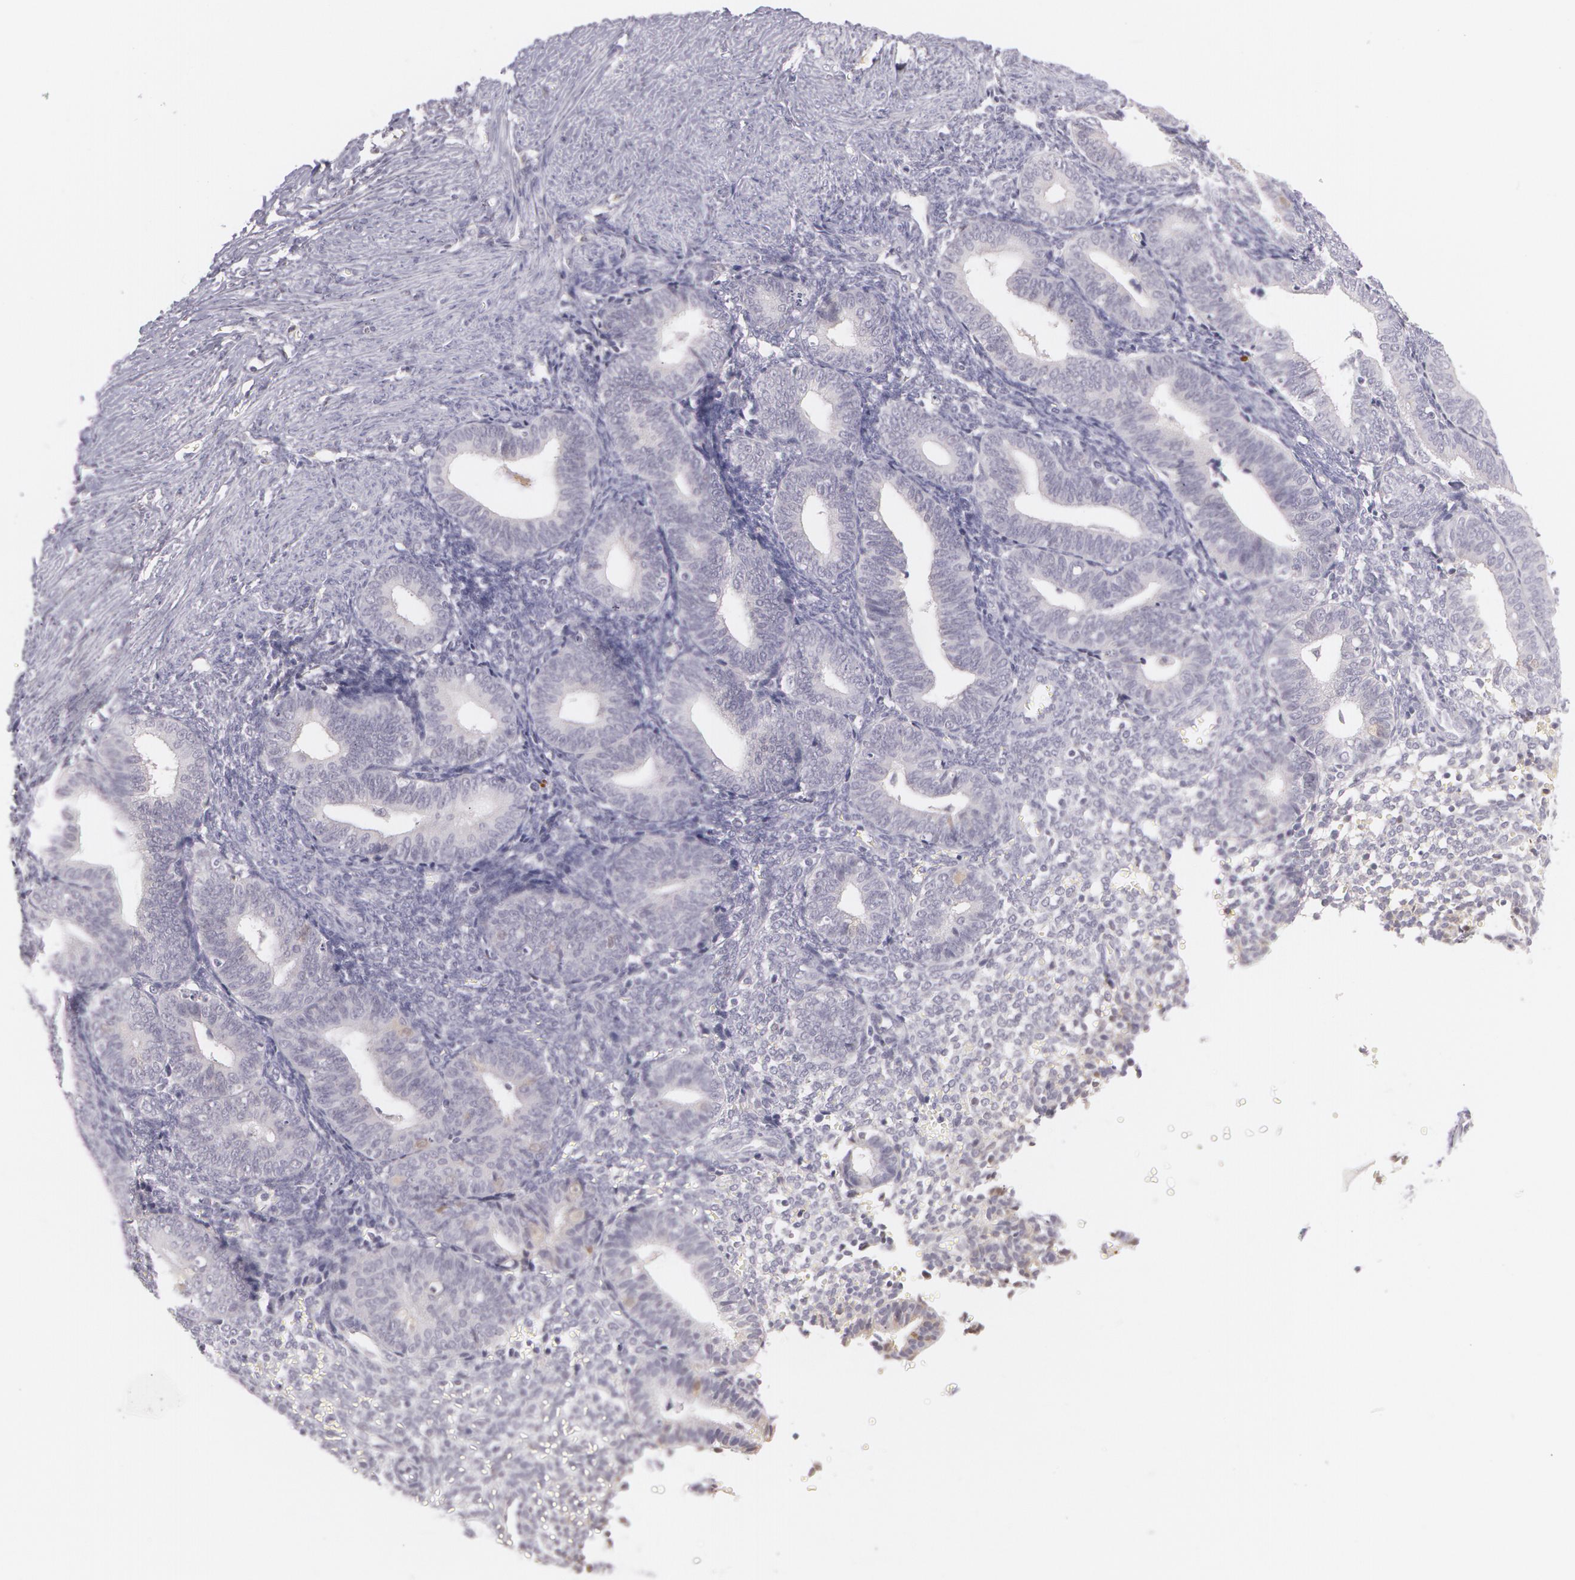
{"staining": {"intensity": "negative", "quantity": "none", "location": "none"}, "tissue": "endometrium", "cell_type": "Cells in endometrial stroma", "image_type": "normal", "snomed": [{"axis": "morphology", "description": "Normal tissue, NOS"}, {"axis": "topography", "description": "Endometrium"}], "caption": "A high-resolution histopathology image shows IHC staining of unremarkable endometrium, which exhibits no significant expression in cells in endometrial stroma.", "gene": "LBP", "patient": {"sex": "female", "age": 61}}